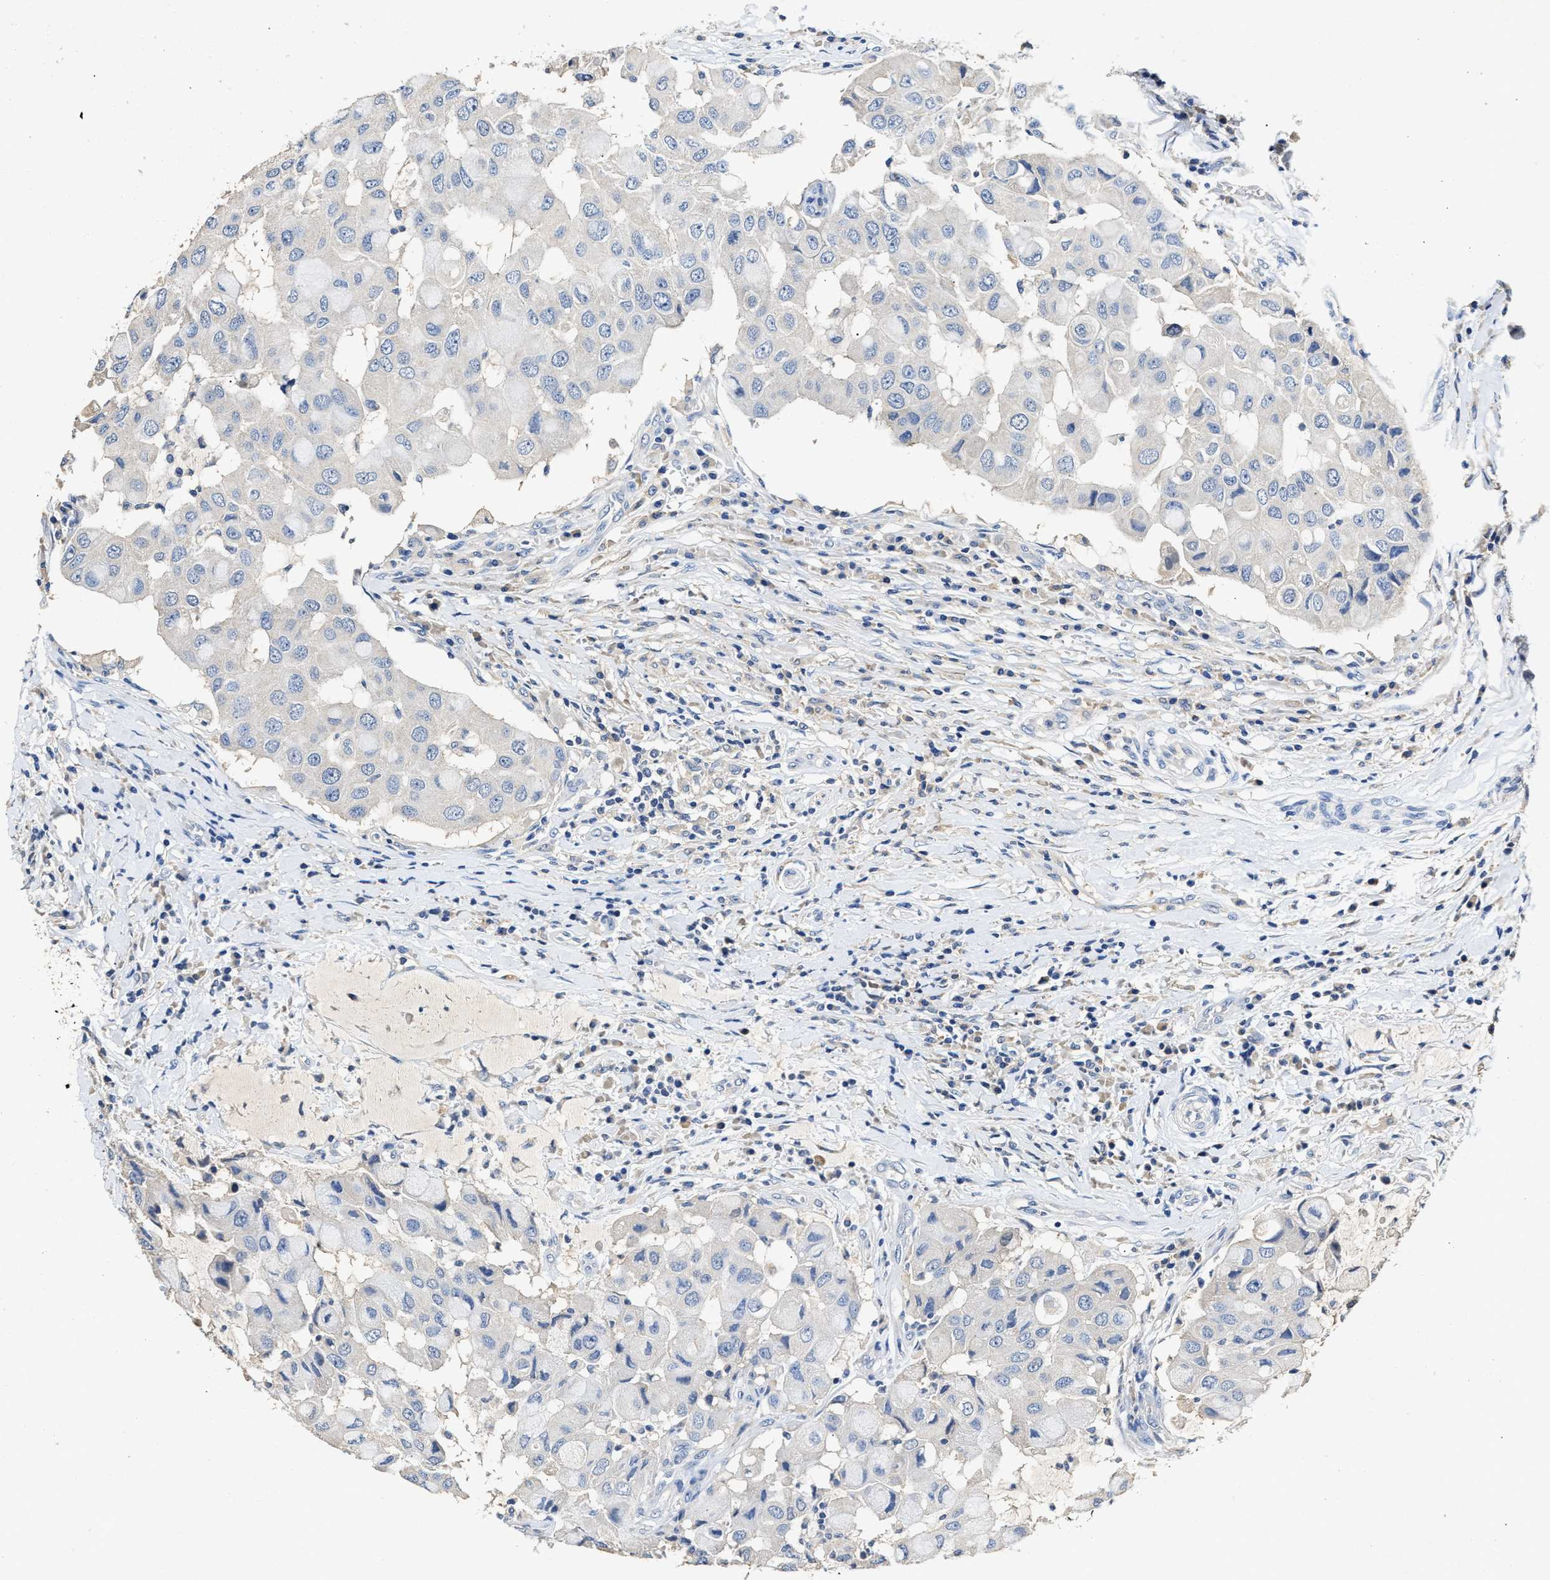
{"staining": {"intensity": "negative", "quantity": "none", "location": "none"}, "tissue": "breast cancer", "cell_type": "Tumor cells", "image_type": "cancer", "snomed": [{"axis": "morphology", "description": "Duct carcinoma"}, {"axis": "topography", "description": "Breast"}], "caption": "Breast cancer (infiltrating ductal carcinoma) was stained to show a protein in brown. There is no significant expression in tumor cells.", "gene": "SLCO2B1", "patient": {"sex": "female", "age": 27}}